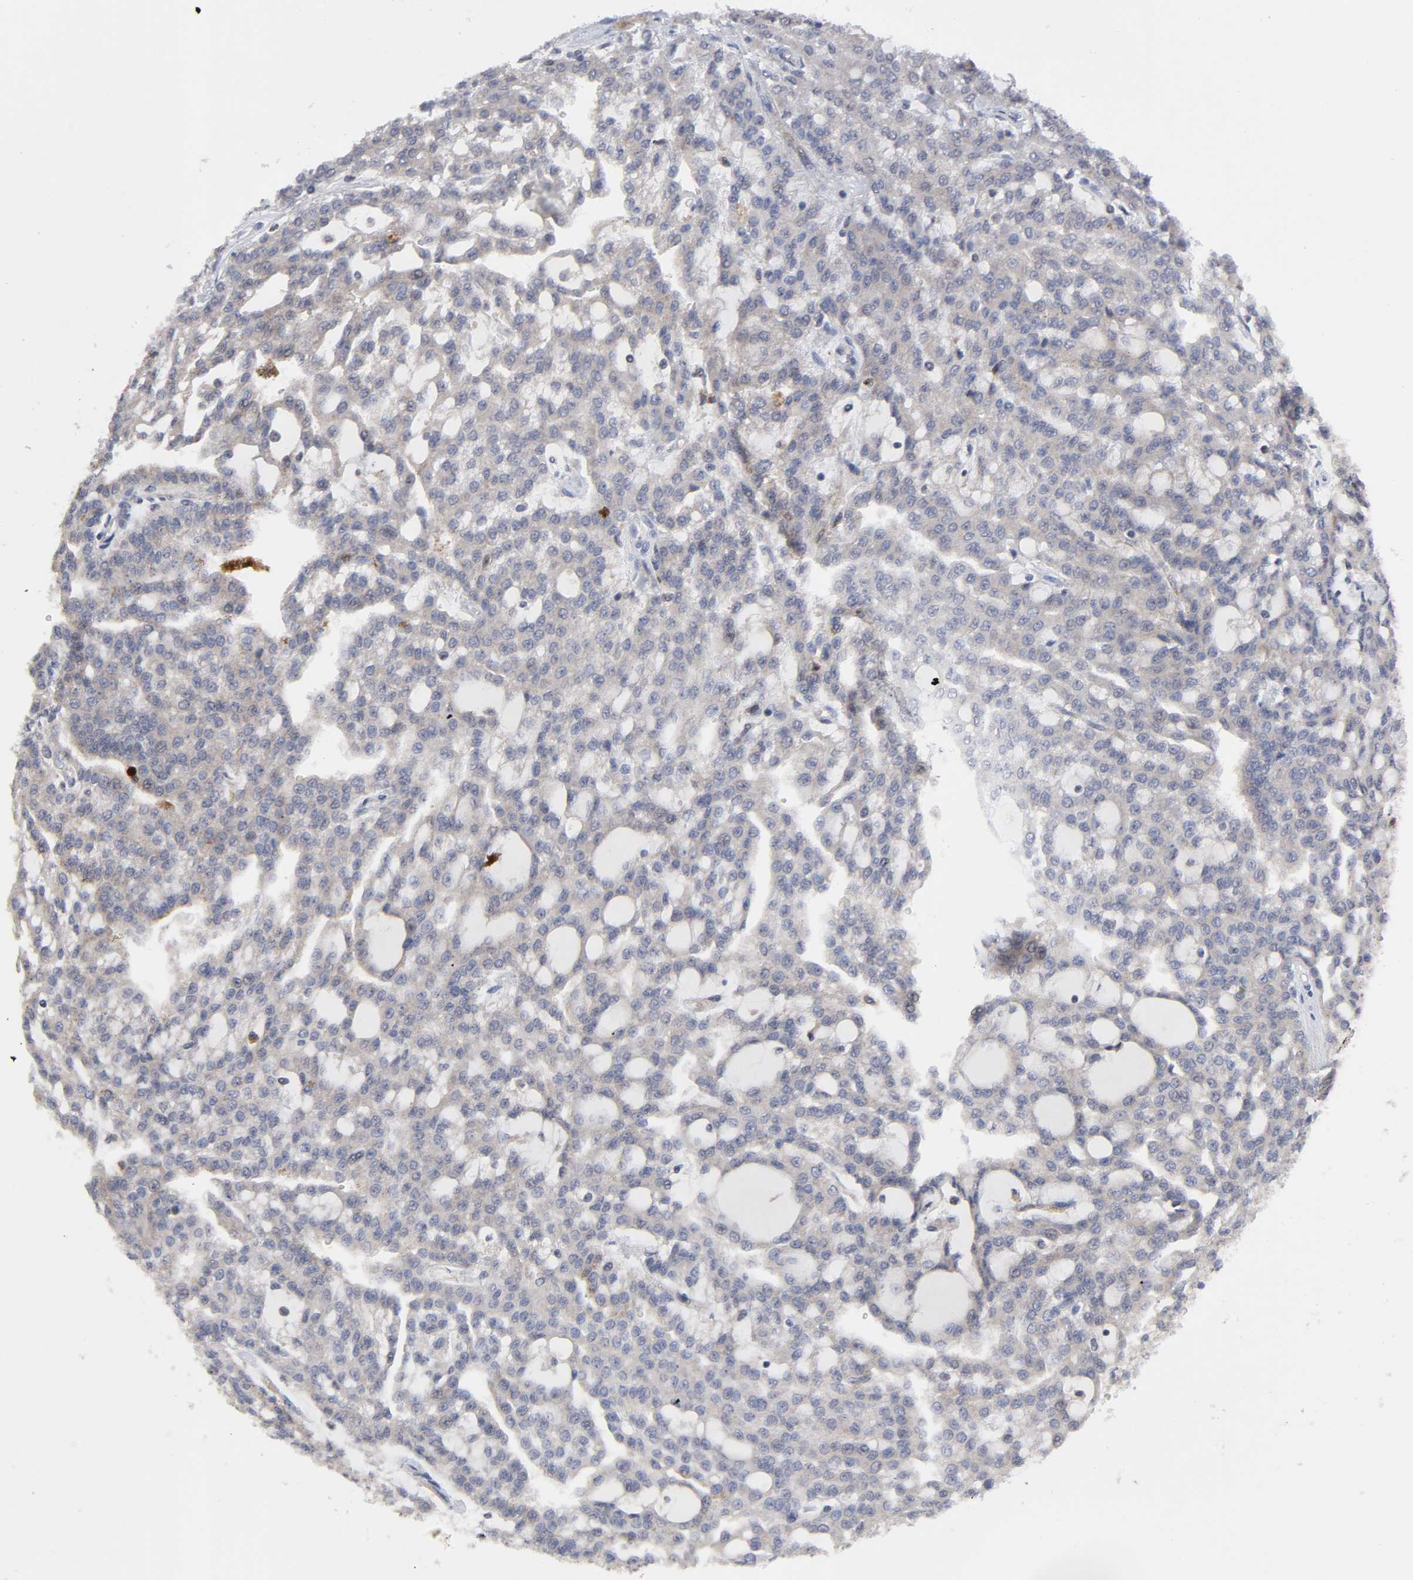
{"staining": {"intensity": "weak", "quantity": ">75%", "location": "cytoplasmic/membranous"}, "tissue": "renal cancer", "cell_type": "Tumor cells", "image_type": "cancer", "snomed": [{"axis": "morphology", "description": "Adenocarcinoma, NOS"}, {"axis": "topography", "description": "Kidney"}], "caption": "High-magnification brightfield microscopy of renal cancer stained with DAB (3,3'-diaminobenzidine) (brown) and counterstained with hematoxylin (blue). tumor cells exhibit weak cytoplasmic/membranous expression is appreciated in approximately>75% of cells.", "gene": "CASP9", "patient": {"sex": "male", "age": 63}}